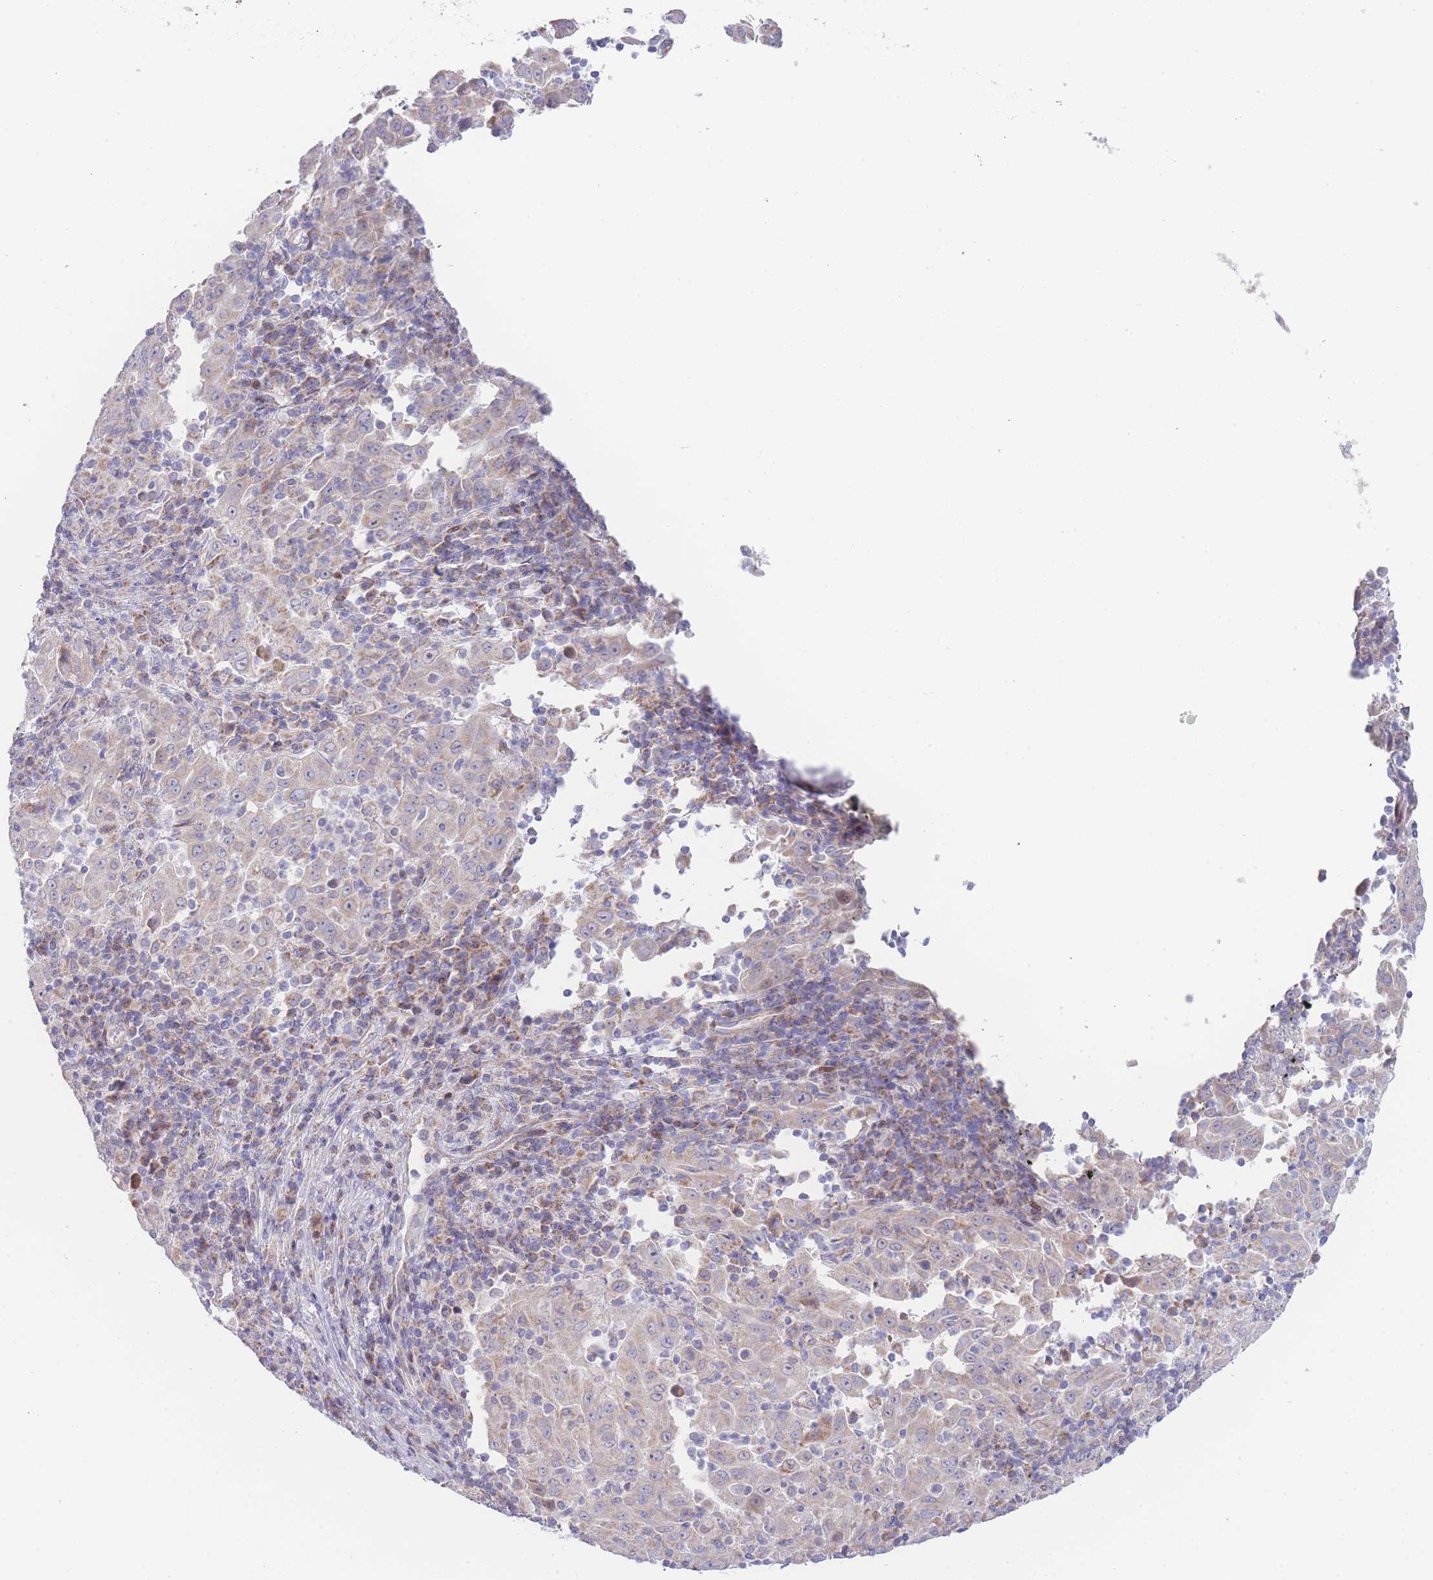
{"staining": {"intensity": "weak", "quantity": "25%-75%", "location": "cytoplasmic/membranous"}, "tissue": "pancreatic cancer", "cell_type": "Tumor cells", "image_type": "cancer", "snomed": [{"axis": "morphology", "description": "Adenocarcinoma, NOS"}, {"axis": "topography", "description": "Pancreas"}], "caption": "Protein positivity by immunohistochemistry (IHC) reveals weak cytoplasmic/membranous positivity in about 25%-75% of tumor cells in pancreatic cancer.", "gene": "GPAM", "patient": {"sex": "male", "age": 63}}